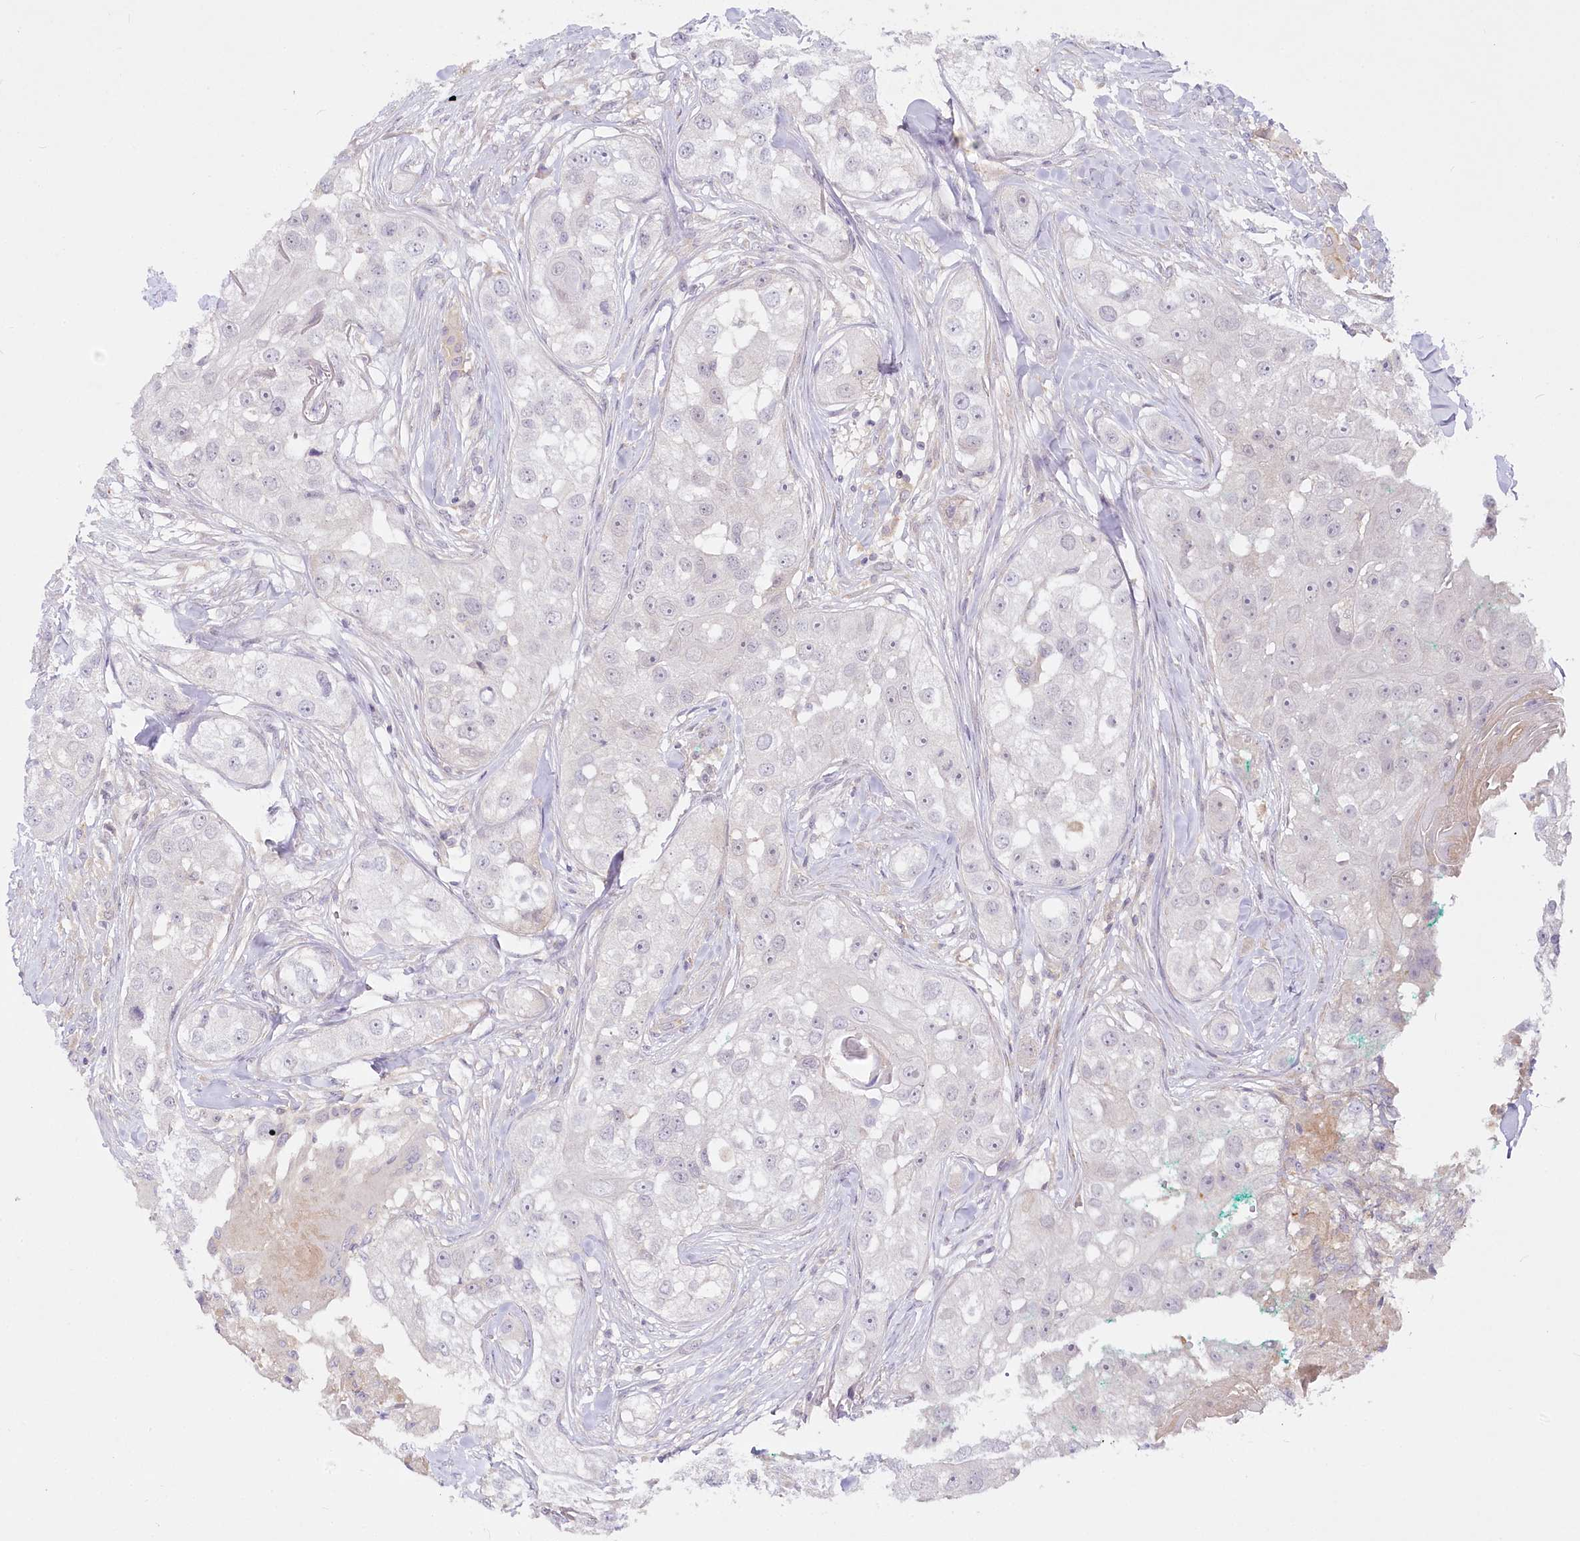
{"staining": {"intensity": "negative", "quantity": "none", "location": "none"}, "tissue": "head and neck cancer", "cell_type": "Tumor cells", "image_type": "cancer", "snomed": [{"axis": "morphology", "description": "Normal tissue, NOS"}, {"axis": "morphology", "description": "Squamous cell carcinoma, NOS"}, {"axis": "topography", "description": "Skeletal muscle"}, {"axis": "topography", "description": "Head-Neck"}], "caption": "Immunohistochemistry (IHC) of human squamous cell carcinoma (head and neck) reveals no expression in tumor cells. (DAB (3,3'-diaminobenzidine) immunohistochemistry (IHC) with hematoxylin counter stain).", "gene": "EFHC2", "patient": {"sex": "male", "age": 51}}